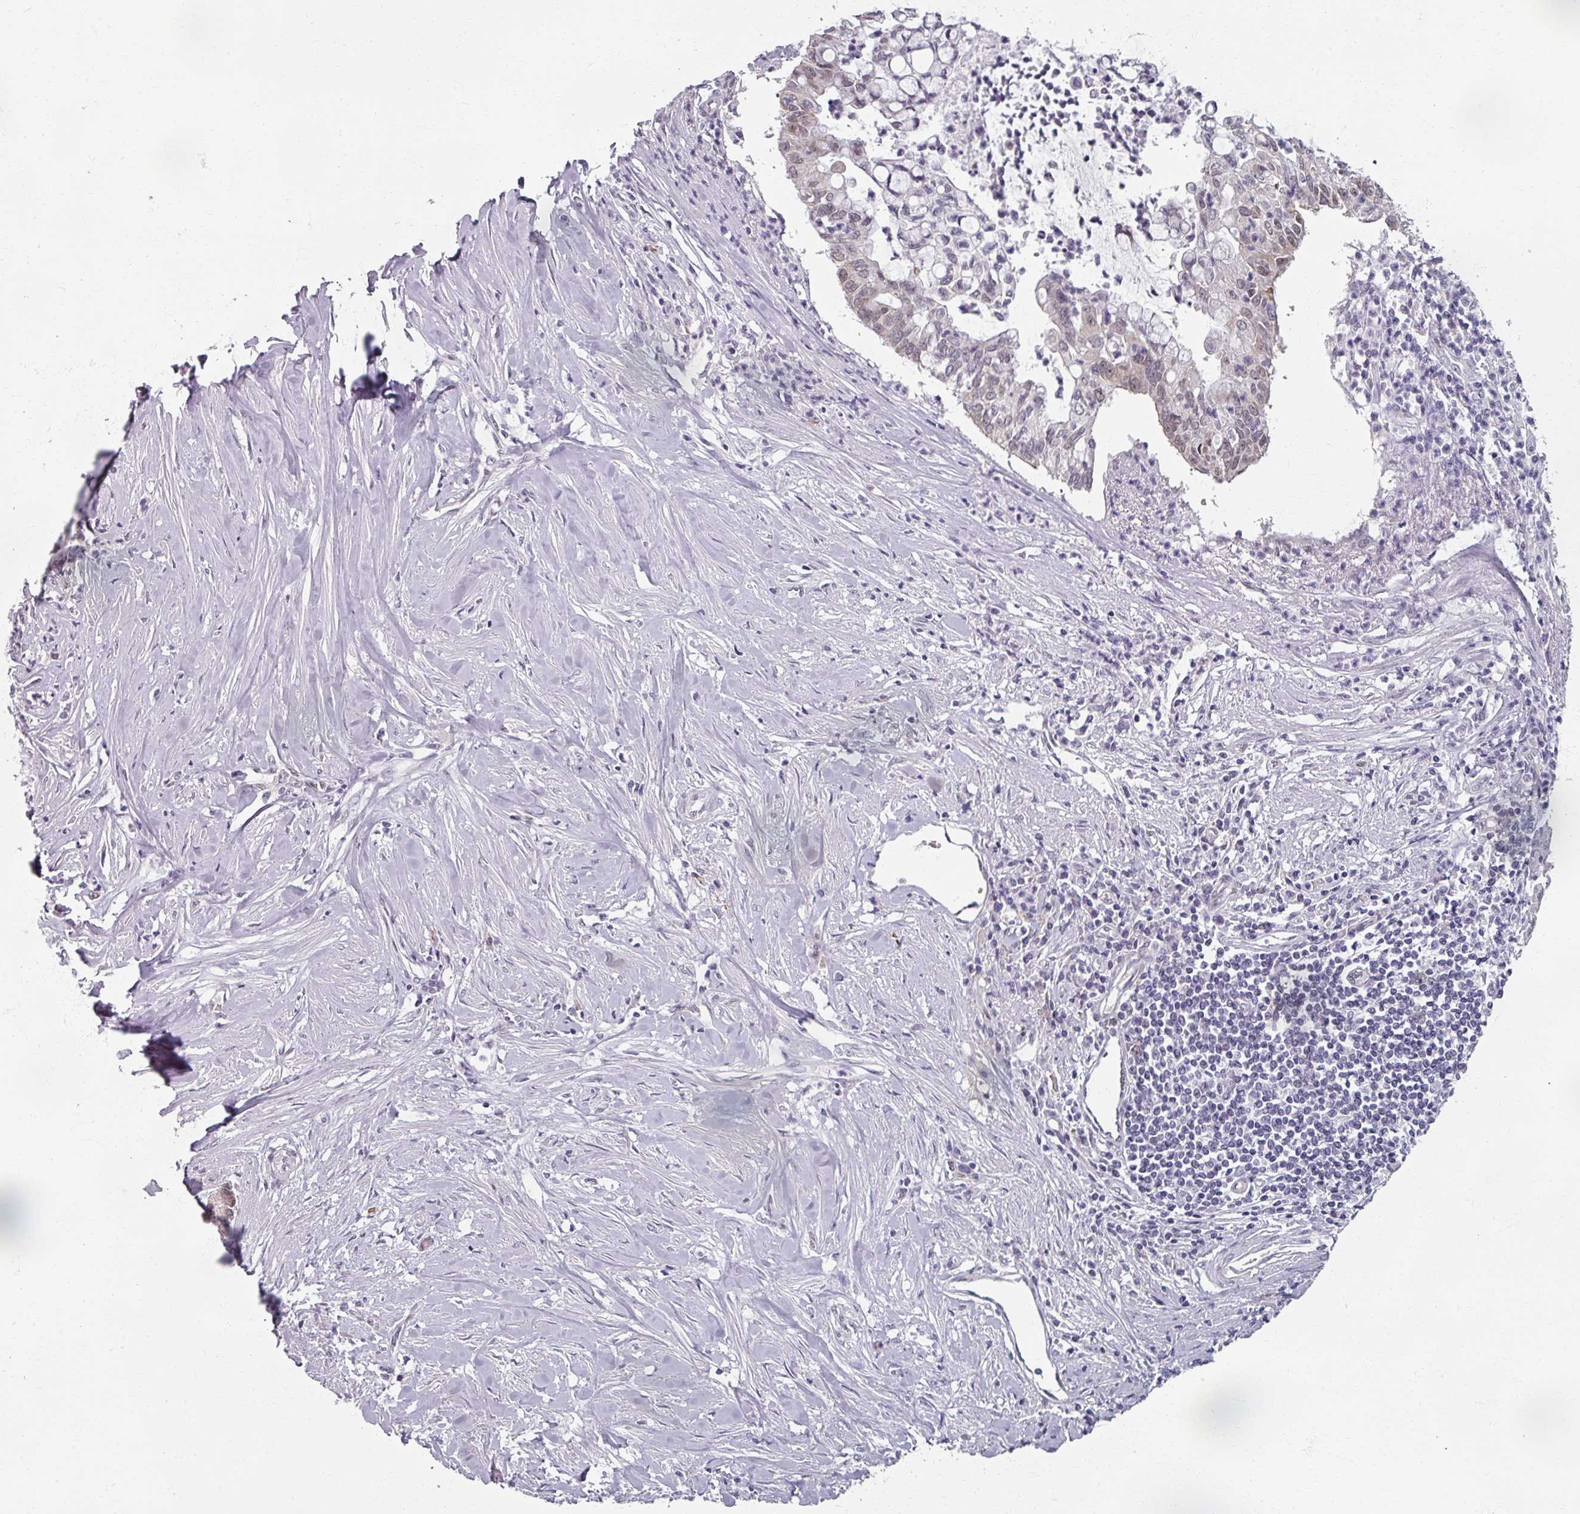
{"staining": {"intensity": "moderate", "quantity": "25%-75%", "location": "nuclear"}, "tissue": "pancreatic cancer", "cell_type": "Tumor cells", "image_type": "cancer", "snomed": [{"axis": "morphology", "description": "Adenocarcinoma, NOS"}, {"axis": "topography", "description": "Pancreas"}], "caption": "Human adenocarcinoma (pancreatic) stained with a brown dye demonstrates moderate nuclear positive positivity in approximately 25%-75% of tumor cells.", "gene": "RIPOR3", "patient": {"sex": "male", "age": 73}}